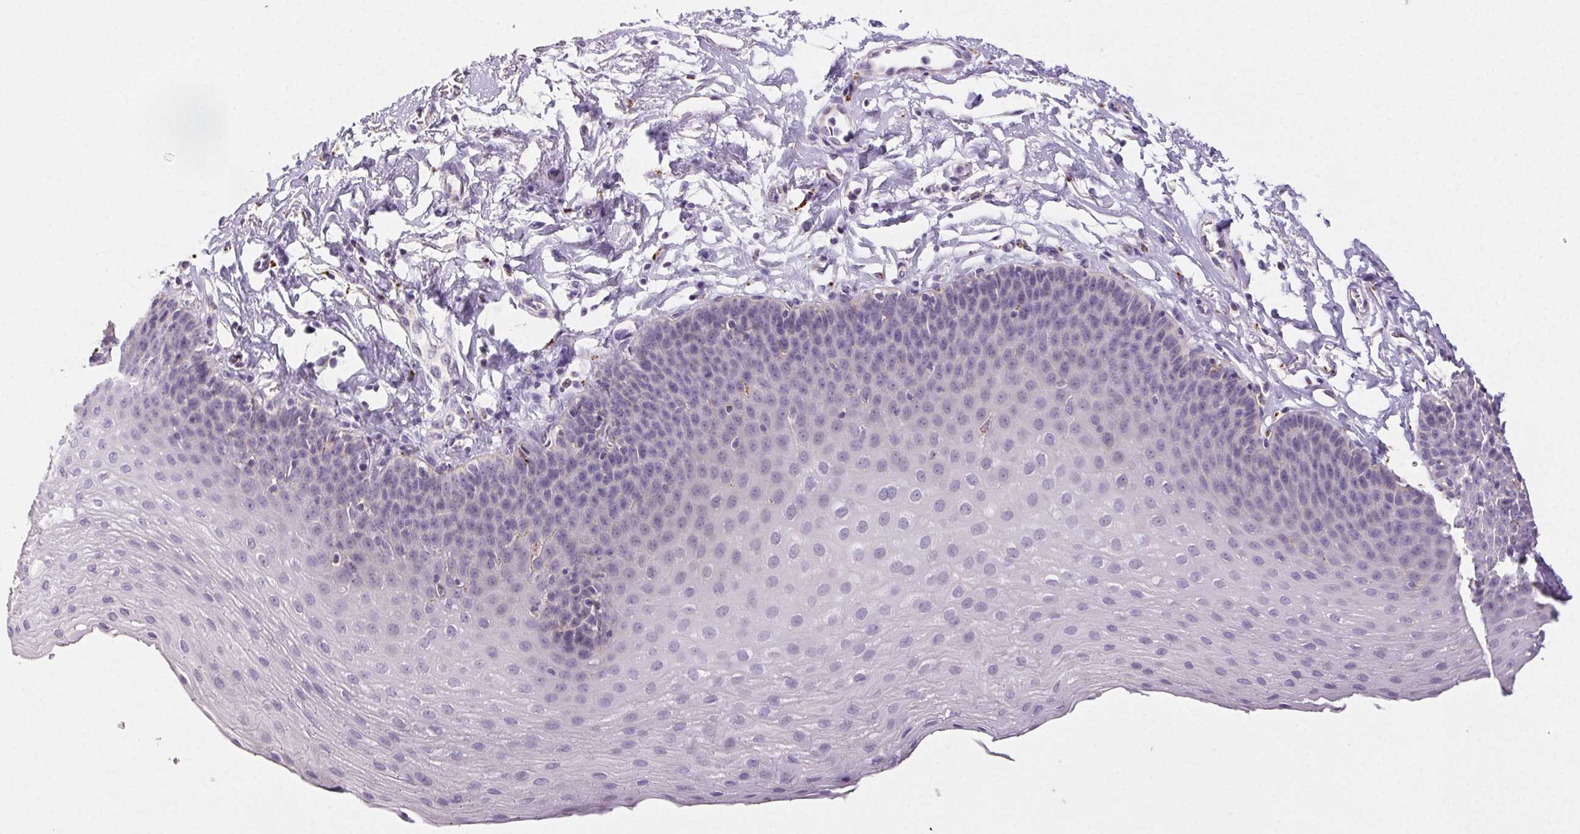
{"staining": {"intensity": "negative", "quantity": "none", "location": "none"}, "tissue": "esophagus", "cell_type": "Squamous epithelial cells", "image_type": "normal", "snomed": [{"axis": "morphology", "description": "Normal tissue, NOS"}, {"axis": "topography", "description": "Esophagus"}], "caption": "IHC of benign human esophagus displays no positivity in squamous epithelial cells. The staining was performed using DAB (3,3'-diaminobenzidine) to visualize the protein expression in brown, while the nuclei were stained in blue with hematoxylin (Magnification: 20x).", "gene": "LIPA", "patient": {"sex": "female", "age": 81}}